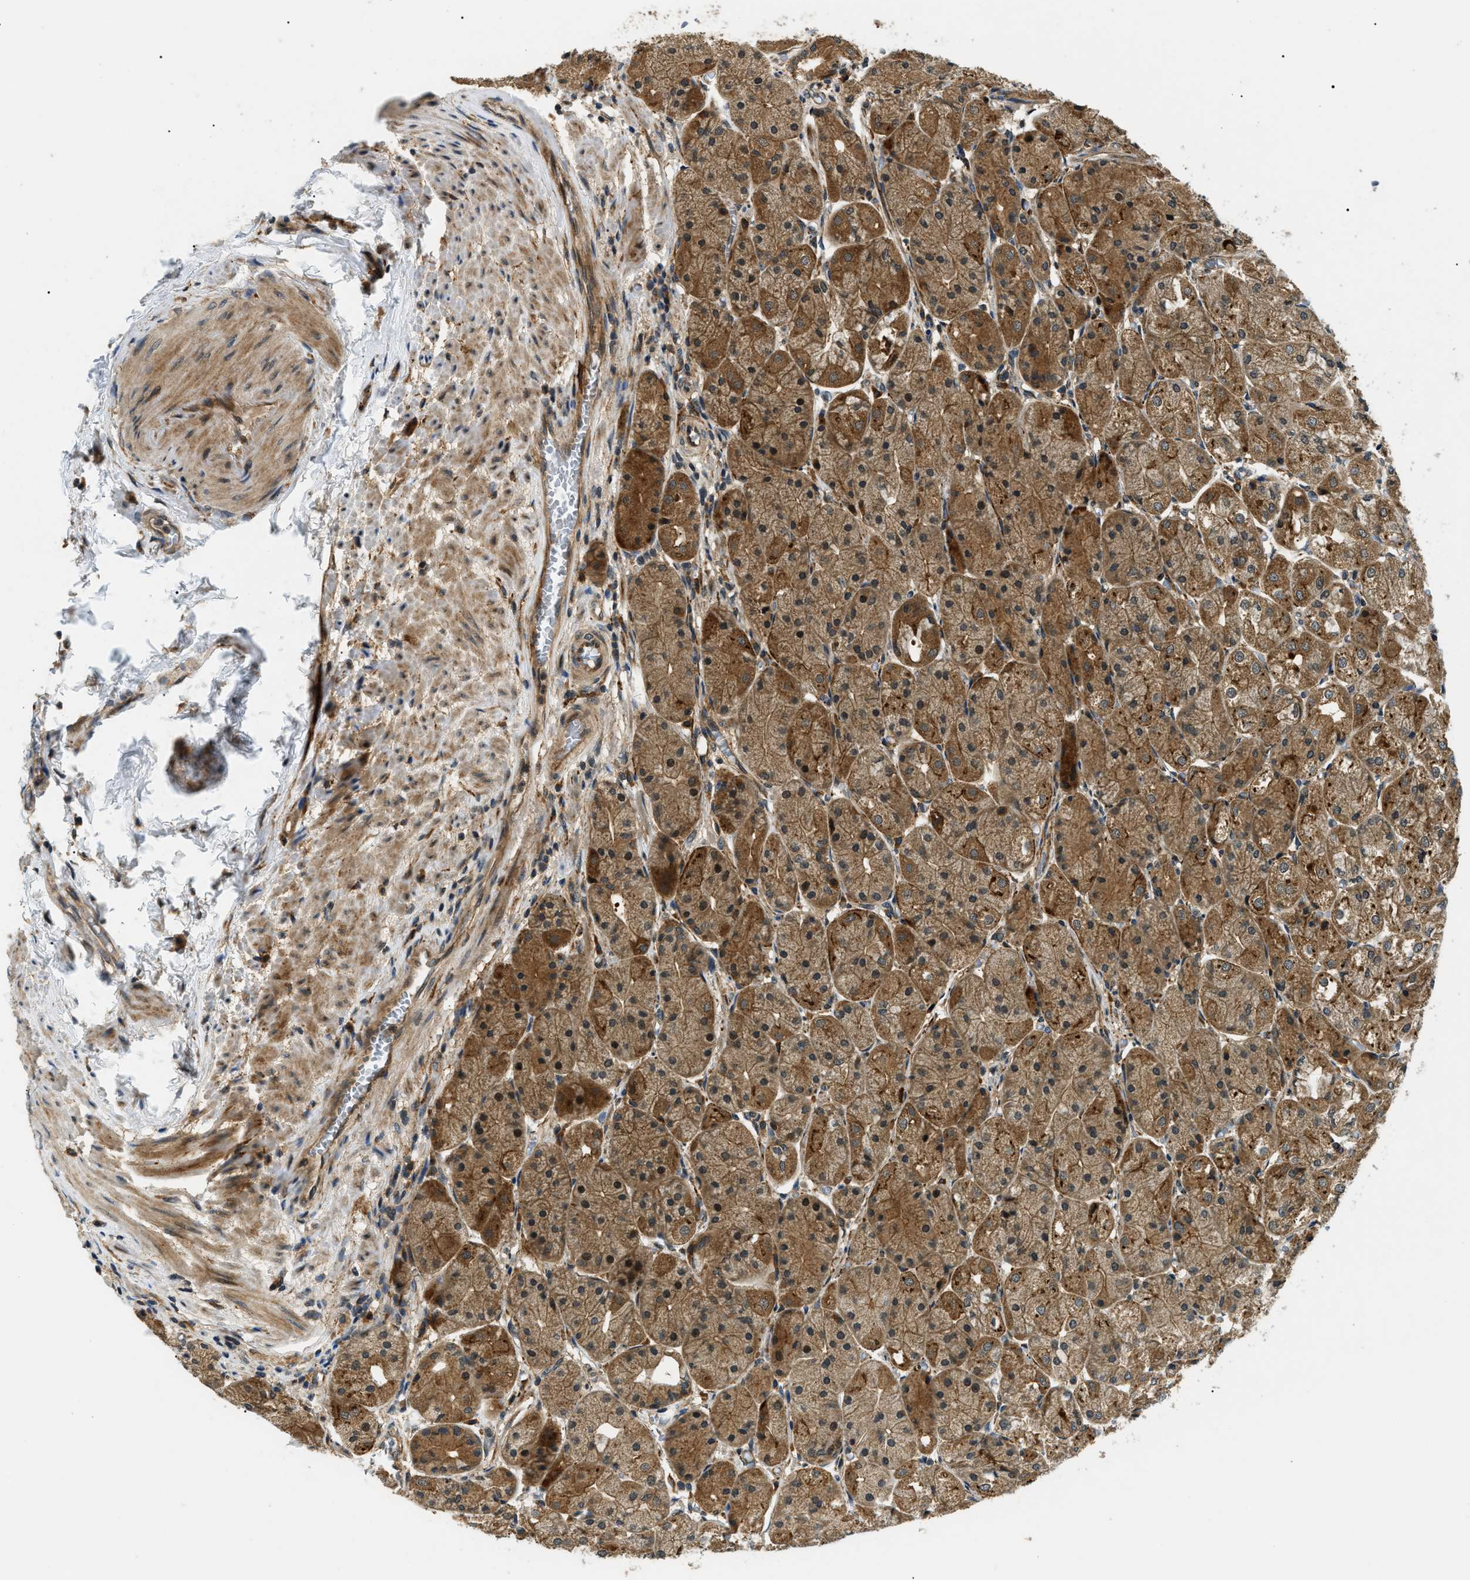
{"staining": {"intensity": "strong", "quantity": ">75%", "location": "cytoplasmic/membranous,nuclear"}, "tissue": "stomach", "cell_type": "Glandular cells", "image_type": "normal", "snomed": [{"axis": "morphology", "description": "Normal tissue, NOS"}, {"axis": "topography", "description": "Stomach, upper"}], "caption": "This histopathology image shows benign stomach stained with immunohistochemistry to label a protein in brown. The cytoplasmic/membranous,nuclear of glandular cells show strong positivity for the protein. Nuclei are counter-stained blue.", "gene": "ATP6AP1", "patient": {"sex": "male", "age": 72}}